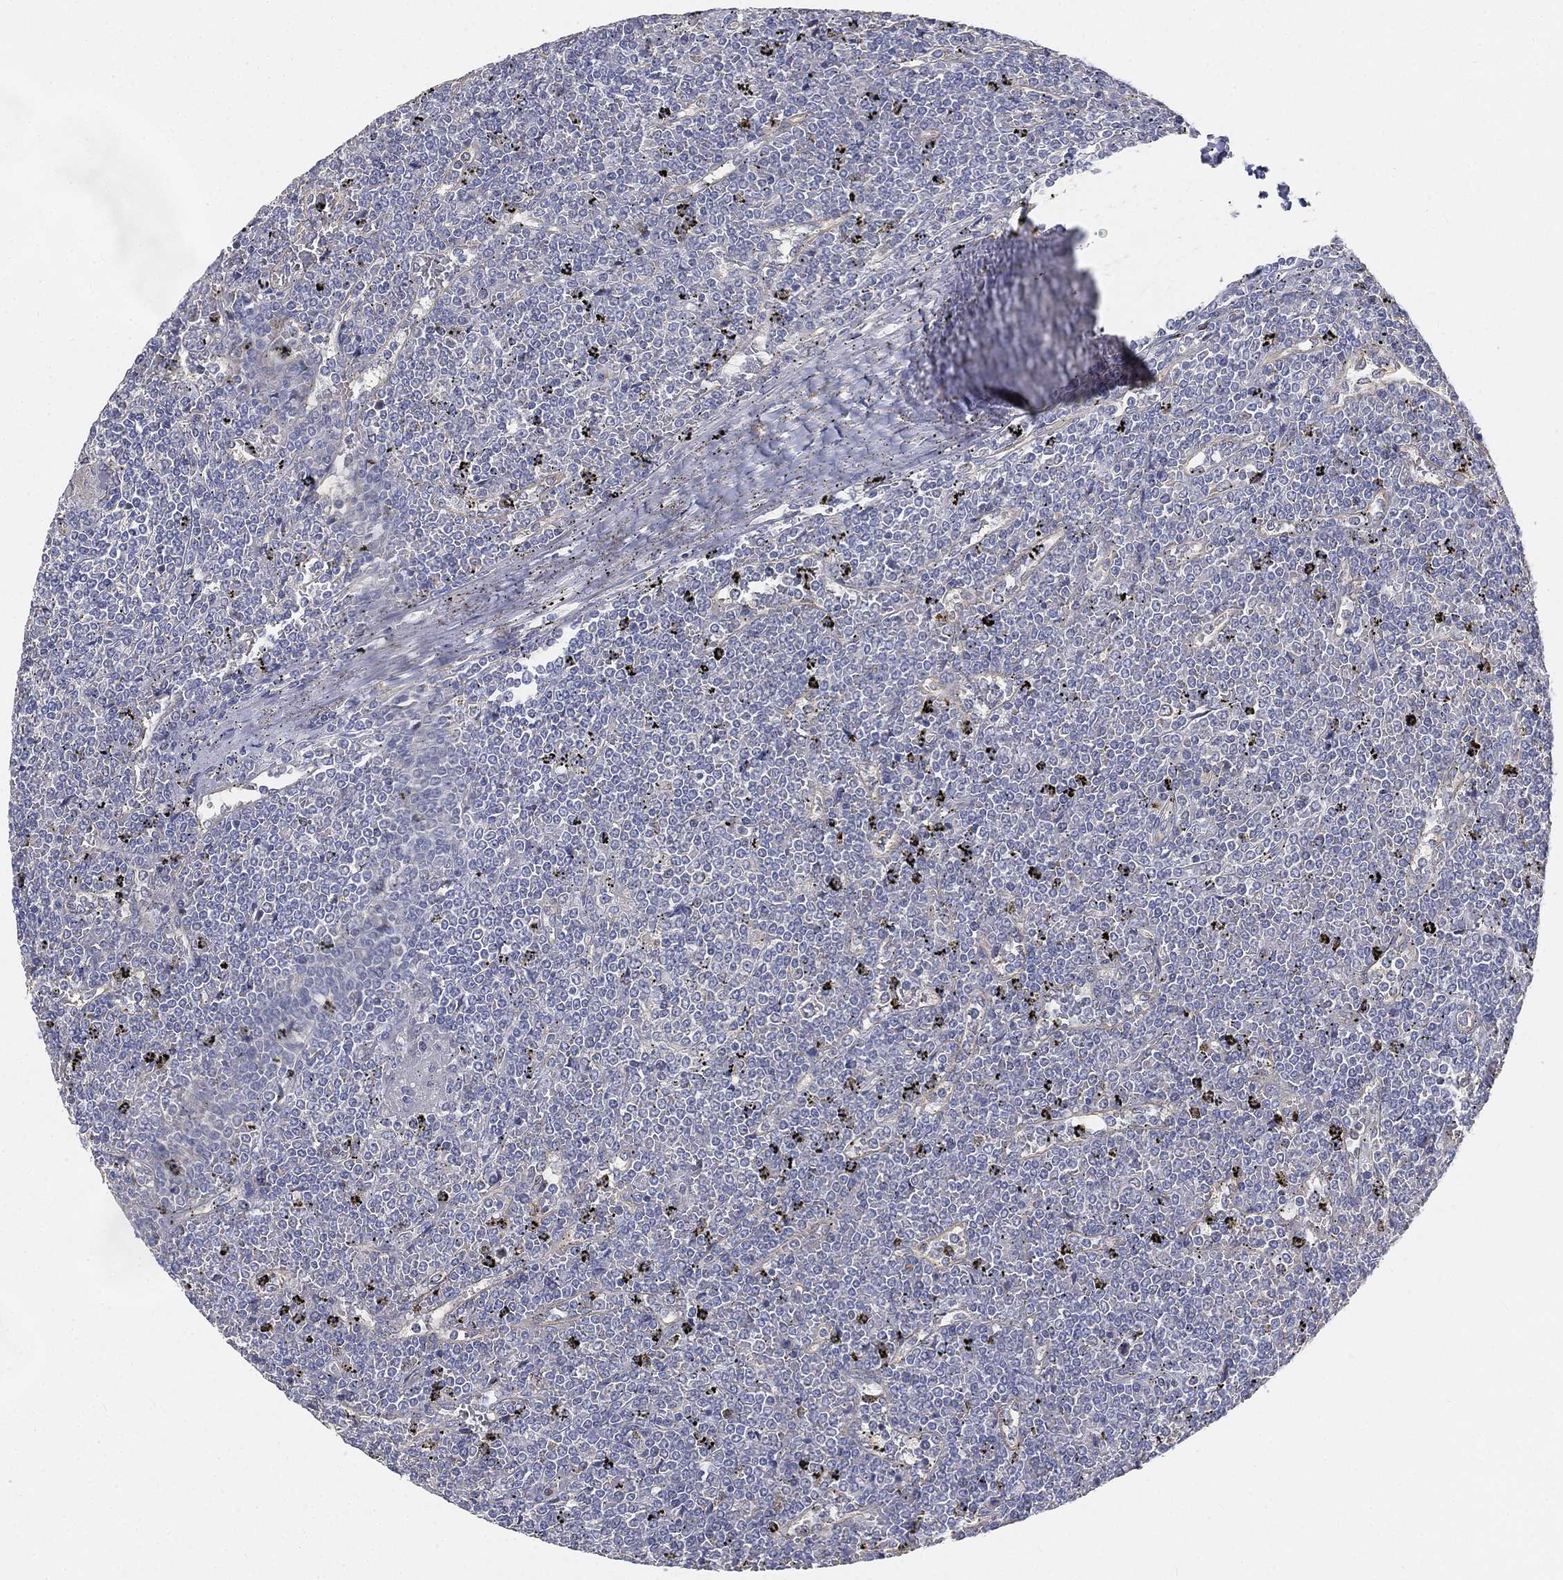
{"staining": {"intensity": "negative", "quantity": "none", "location": "none"}, "tissue": "lymphoma", "cell_type": "Tumor cells", "image_type": "cancer", "snomed": [{"axis": "morphology", "description": "Malignant lymphoma, non-Hodgkin's type, Low grade"}, {"axis": "topography", "description": "Spleen"}], "caption": "A photomicrograph of human malignant lymphoma, non-Hodgkin's type (low-grade) is negative for staining in tumor cells.", "gene": "TMEM25", "patient": {"sex": "female", "age": 19}}